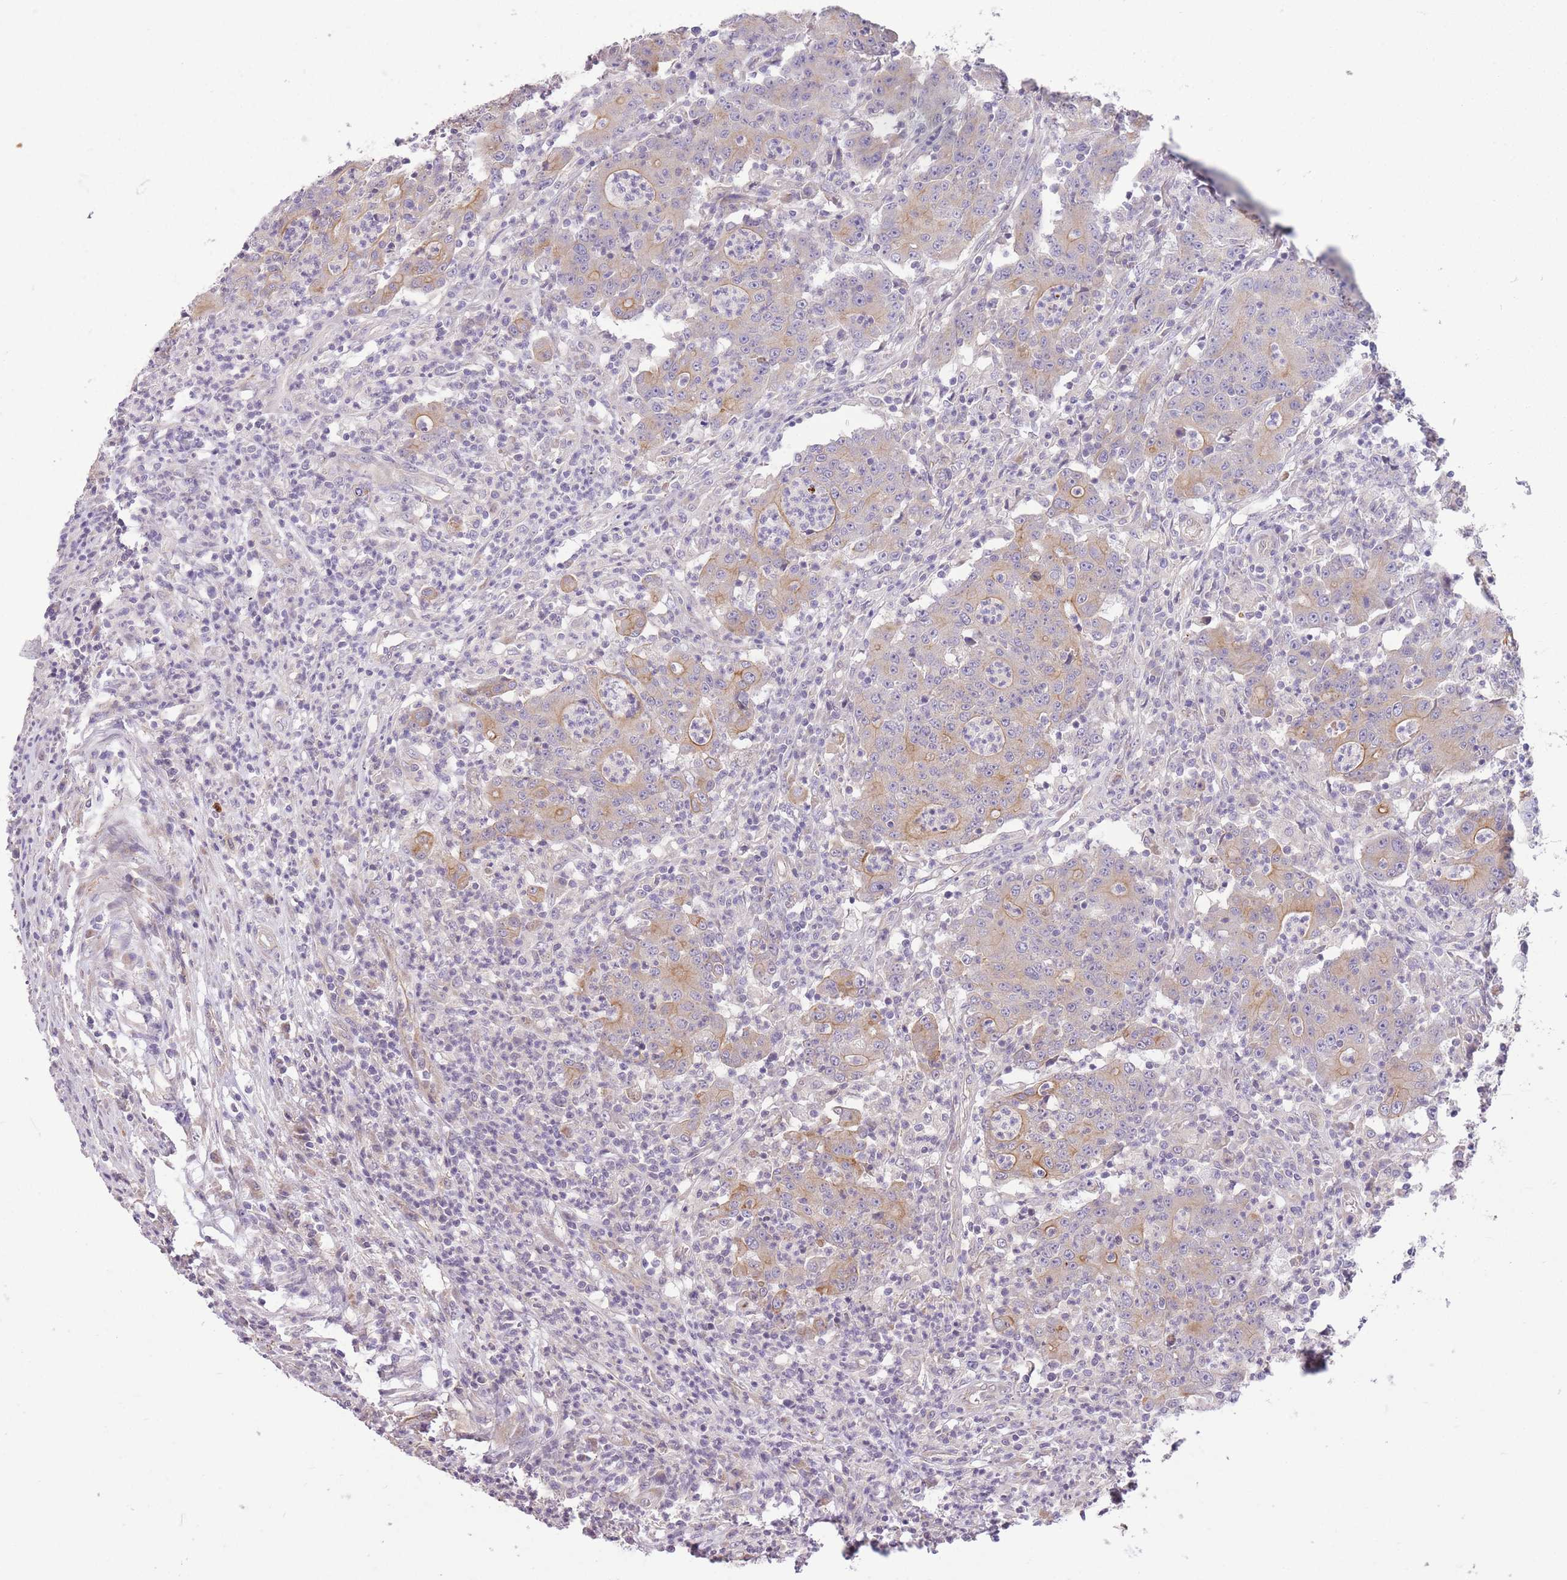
{"staining": {"intensity": "moderate", "quantity": "25%-75%", "location": "cytoplasmic/membranous"}, "tissue": "colorectal cancer", "cell_type": "Tumor cells", "image_type": "cancer", "snomed": [{"axis": "morphology", "description": "Adenocarcinoma, NOS"}, {"axis": "topography", "description": "Colon"}], "caption": "This is an image of IHC staining of colorectal cancer (adenocarcinoma), which shows moderate staining in the cytoplasmic/membranous of tumor cells.", "gene": "REV1", "patient": {"sex": "male", "age": 83}}